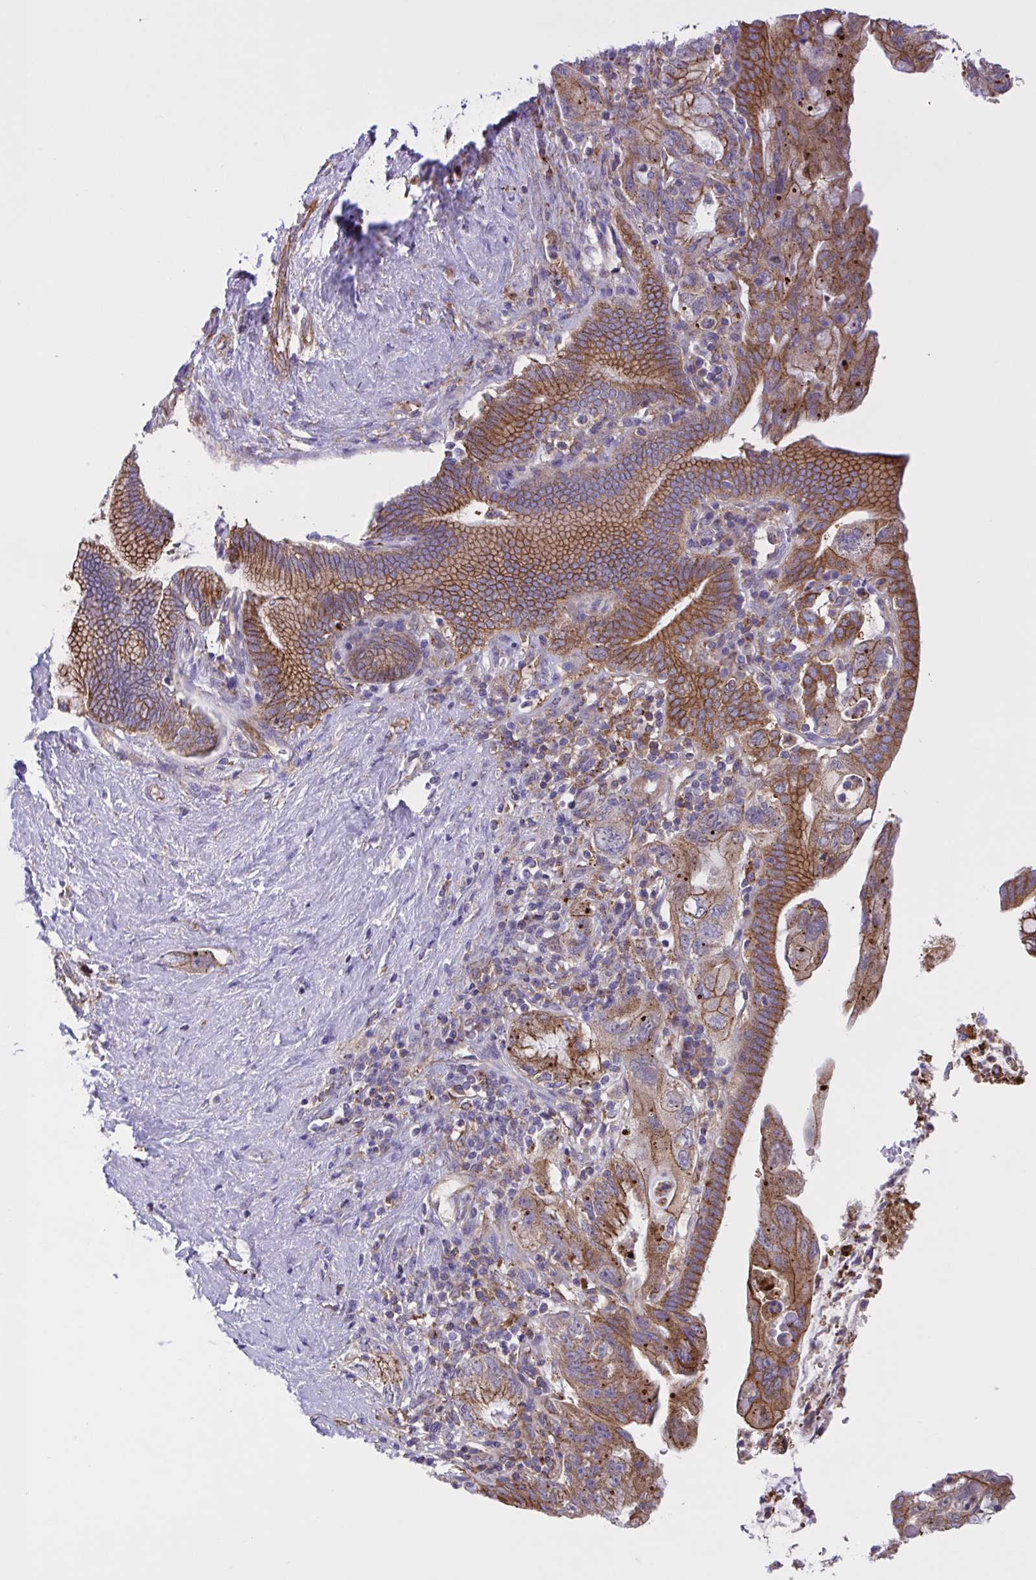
{"staining": {"intensity": "strong", "quantity": ">75%", "location": "cytoplasmic/membranous"}, "tissue": "pancreatic cancer", "cell_type": "Tumor cells", "image_type": "cancer", "snomed": [{"axis": "morphology", "description": "Adenocarcinoma, NOS"}, {"axis": "topography", "description": "Pancreas"}], "caption": "A brown stain highlights strong cytoplasmic/membranous staining of a protein in pancreatic cancer tumor cells.", "gene": "OR51M1", "patient": {"sex": "female", "age": 73}}